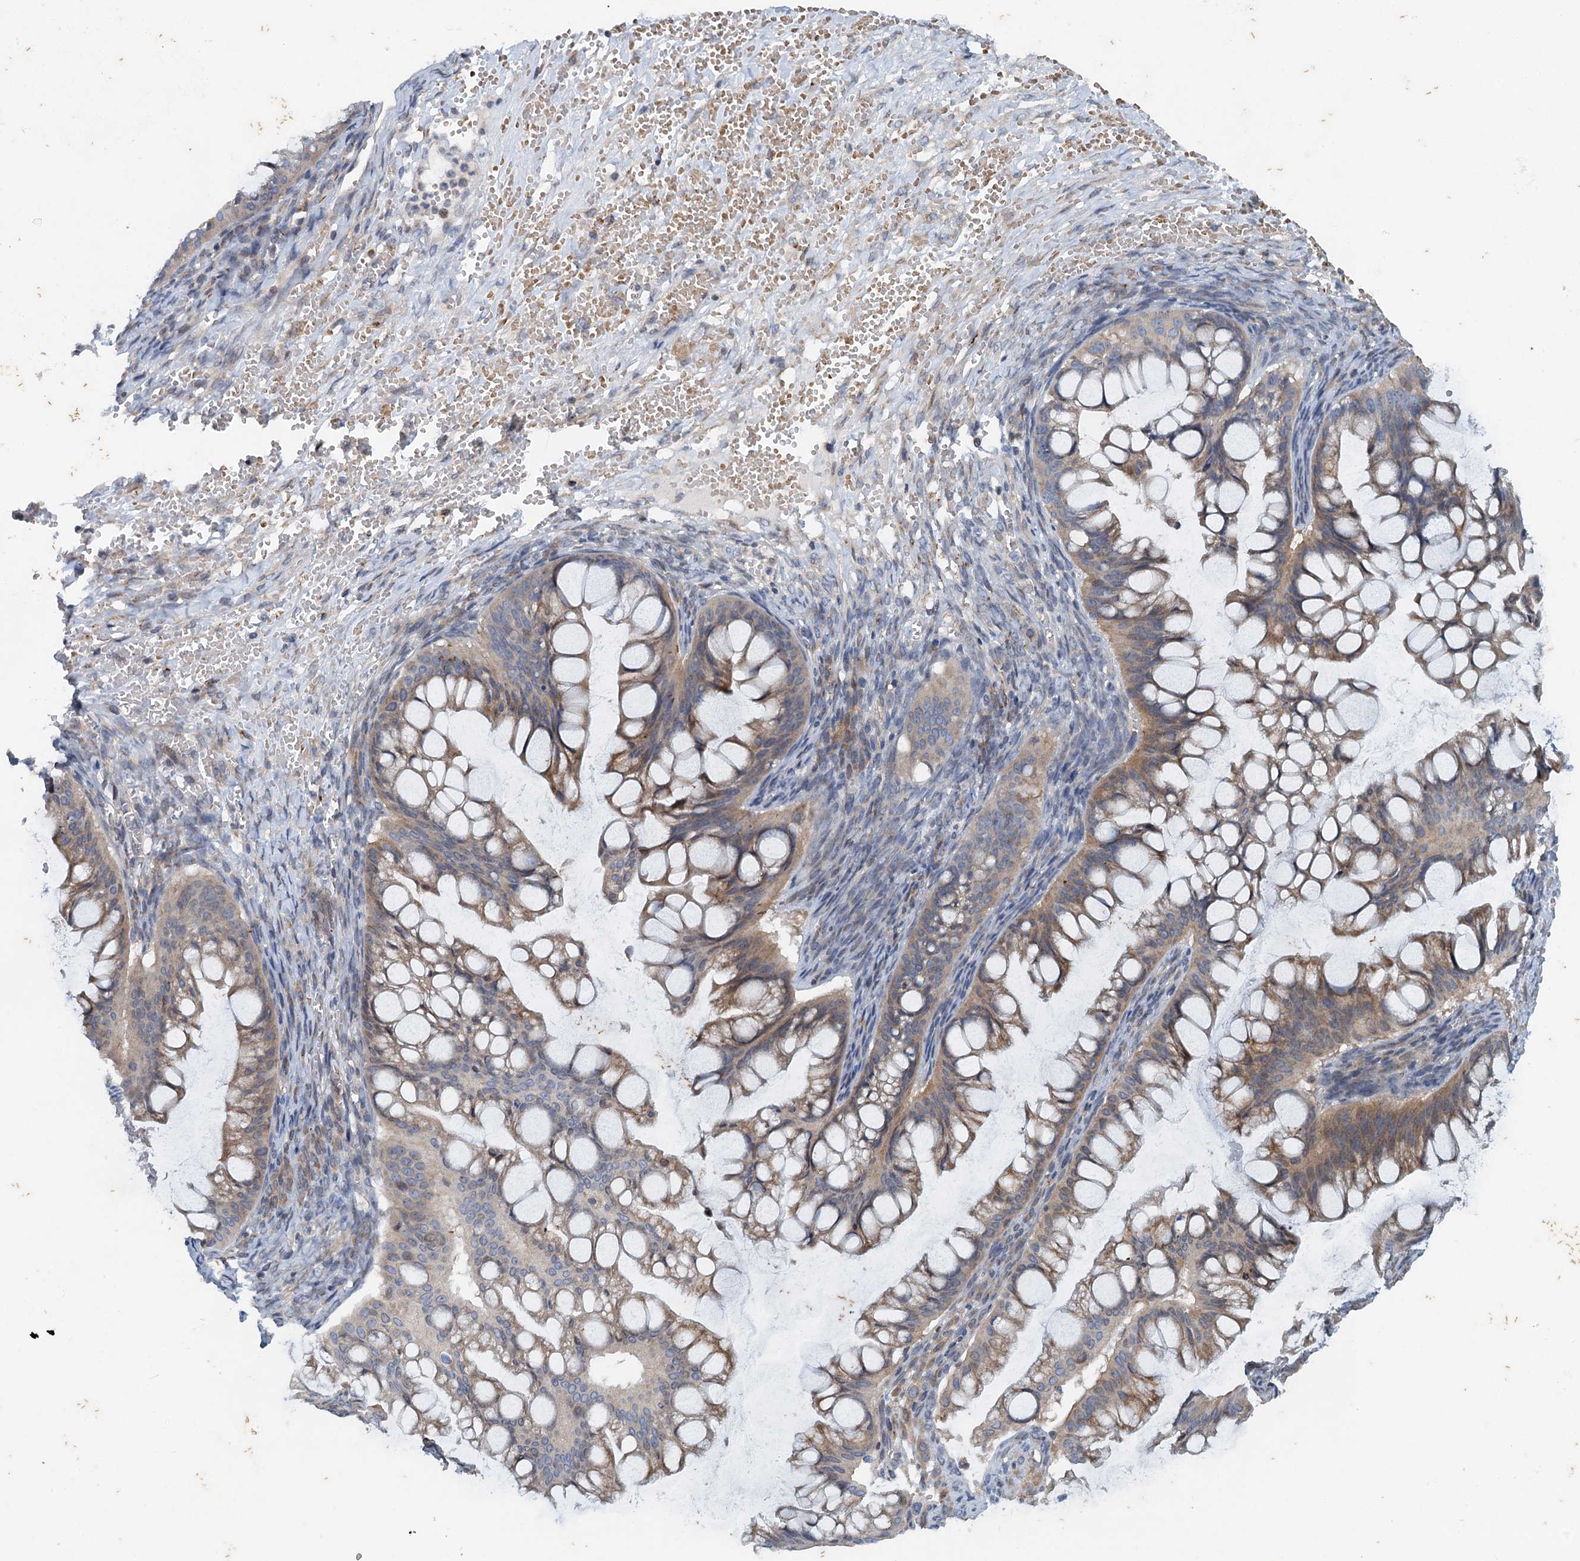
{"staining": {"intensity": "moderate", "quantity": "25%-75%", "location": "cytoplasmic/membranous"}, "tissue": "ovarian cancer", "cell_type": "Tumor cells", "image_type": "cancer", "snomed": [{"axis": "morphology", "description": "Cystadenocarcinoma, mucinous, NOS"}, {"axis": "topography", "description": "Ovary"}], "caption": "Immunohistochemical staining of ovarian cancer (mucinous cystadenocarcinoma) reveals medium levels of moderate cytoplasmic/membranous expression in about 25%-75% of tumor cells.", "gene": "NBEA", "patient": {"sex": "female", "age": 73}}